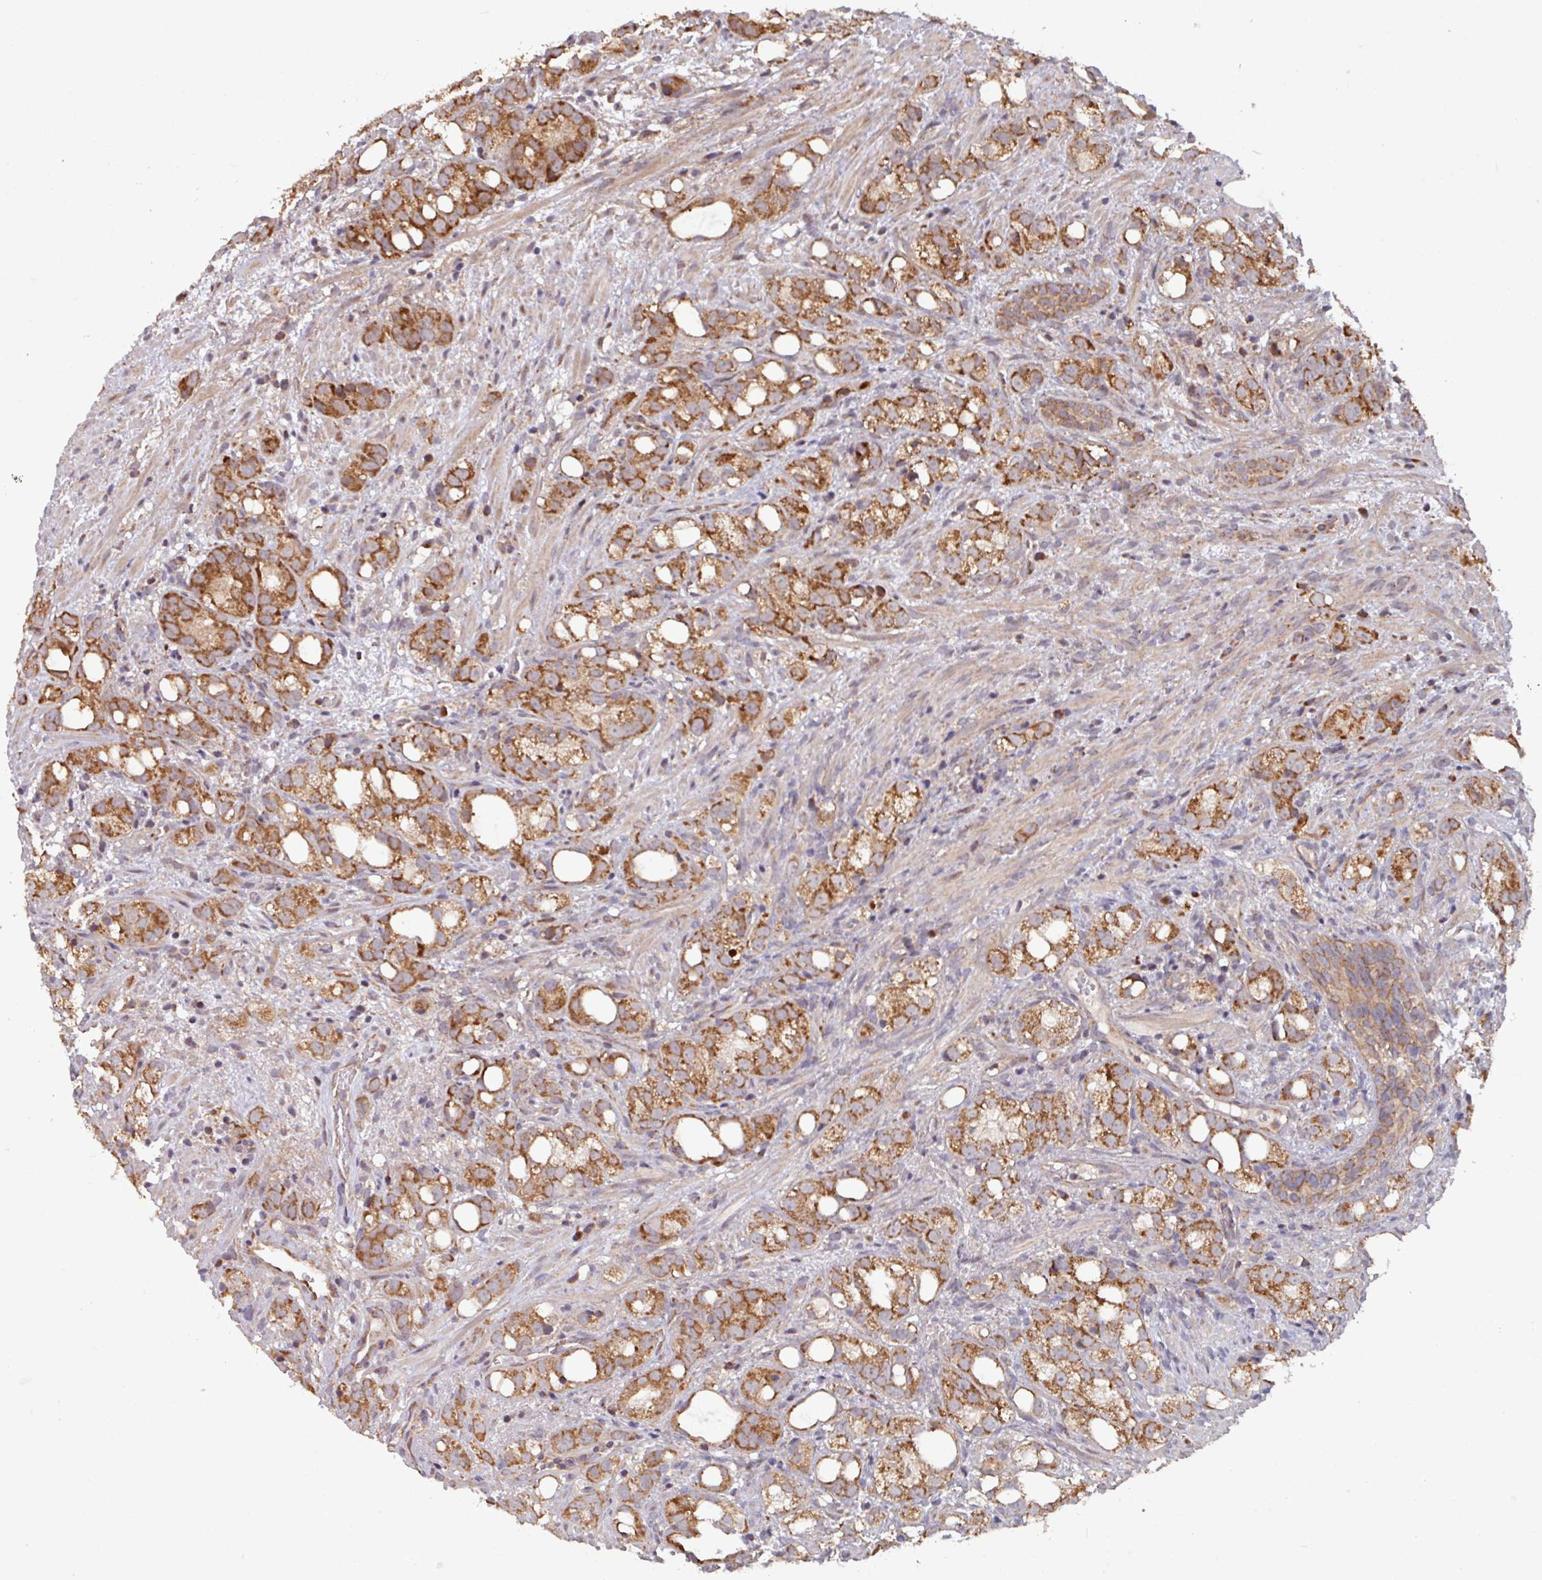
{"staining": {"intensity": "strong", "quantity": ">75%", "location": "cytoplasmic/membranous"}, "tissue": "prostate cancer", "cell_type": "Tumor cells", "image_type": "cancer", "snomed": [{"axis": "morphology", "description": "Adenocarcinoma, High grade"}, {"axis": "topography", "description": "Prostate"}], "caption": "Protein expression analysis of human prostate cancer reveals strong cytoplasmic/membranous staining in approximately >75% of tumor cells. The protein of interest is stained brown, and the nuclei are stained in blue (DAB (3,3'-diaminobenzidine) IHC with brightfield microscopy, high magnification).", "gene": "COX7C", "patient": {"sex": "male", "age": 82}}